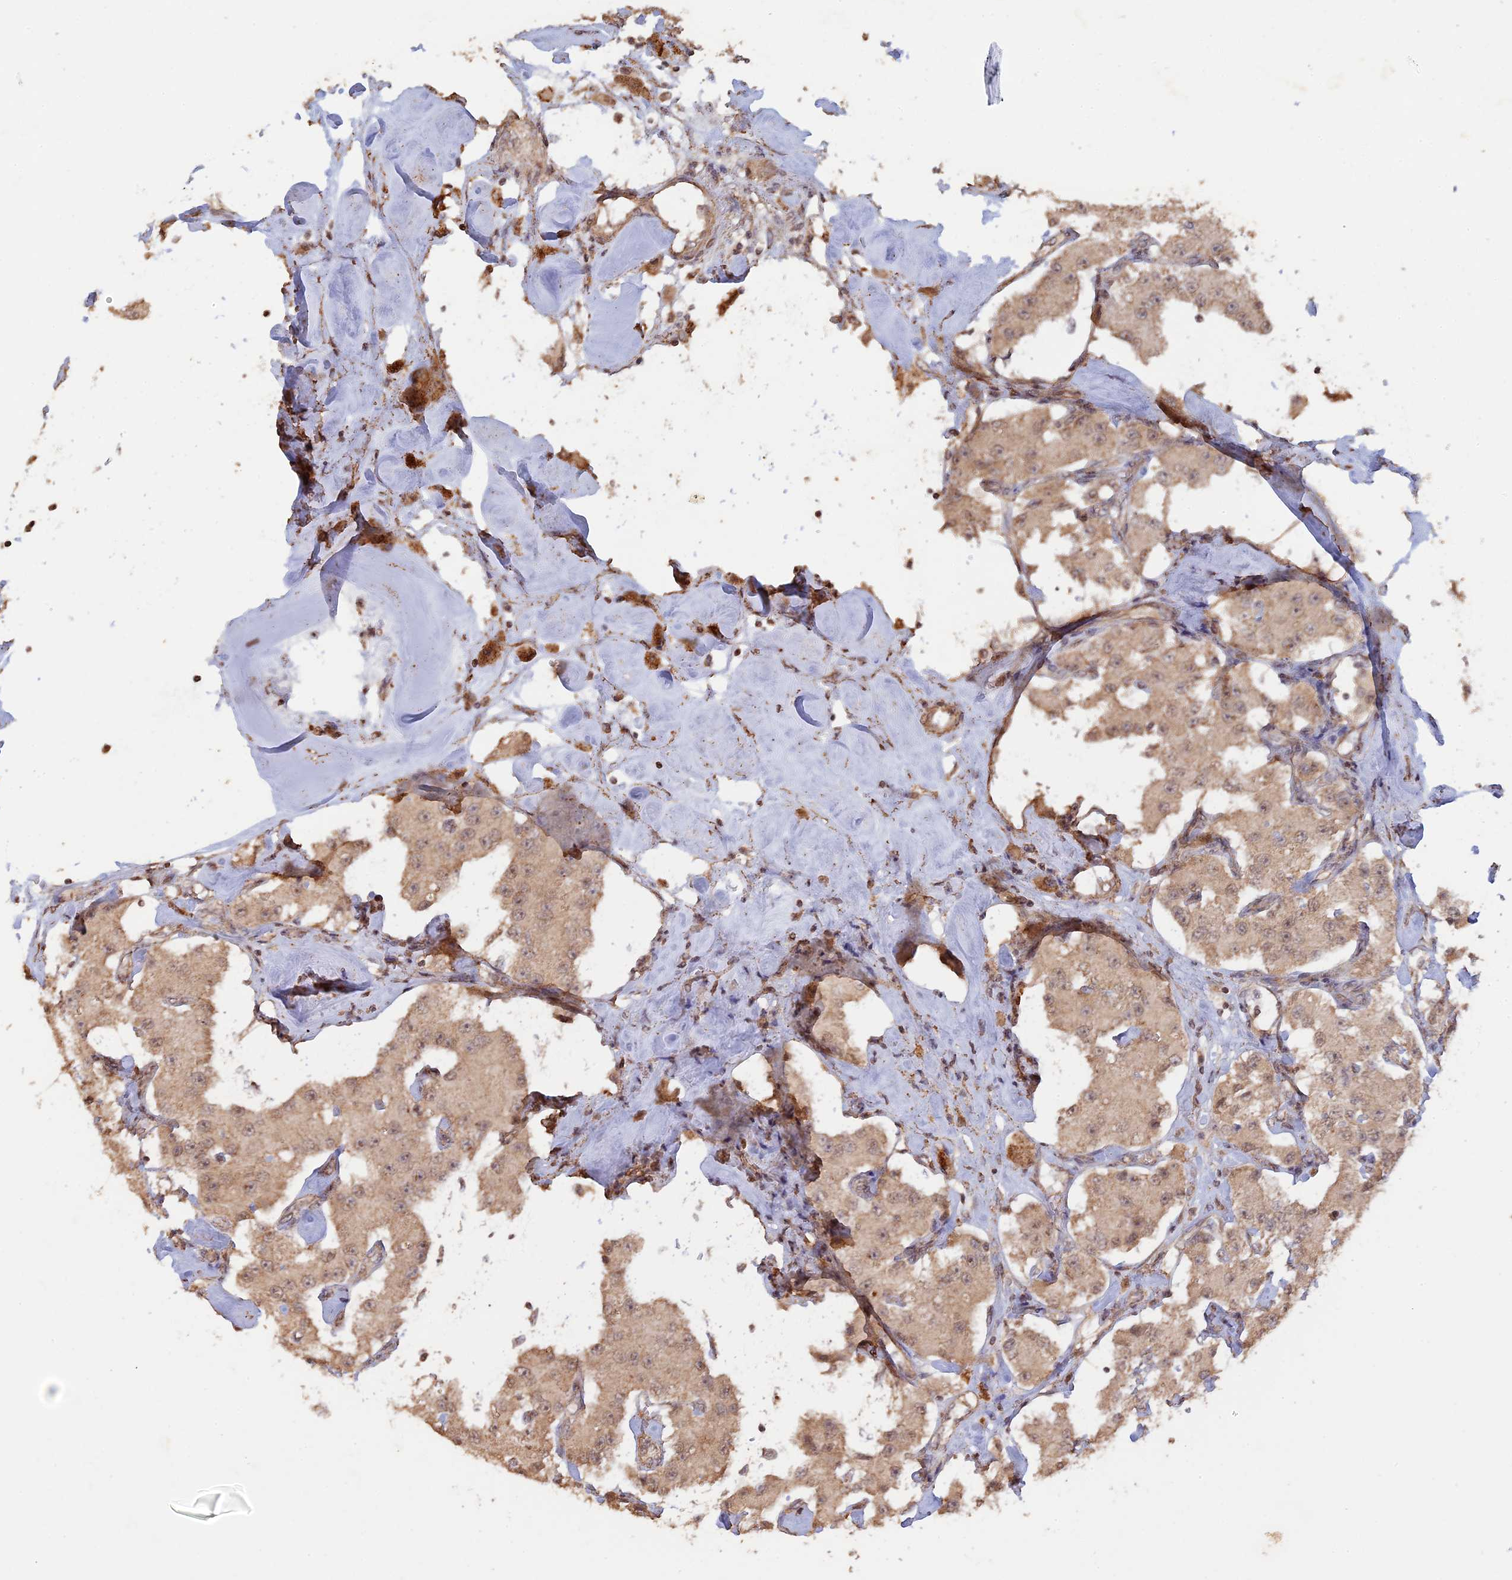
{"staining": {"intensity": "weak", "quantity": "25%-75%", "location": "nuclear"}, "tissue": "carcinoid", "cell_type": "Tumor cells", "image_type": "cancer", "snomed": [{"axis": "morphology", "description": "Carcinoid, malignant, NOS"}, {"axis": "topography", "description": "Pancreas"}], "caption": "Carcinoid tissue exhibits weak nuclear staining in approximately 25%-75% of tumor cells, visualized by immunohistochemistry.", "gene": "FAM210B", "patient": {"sex": "male", "age": 41}}